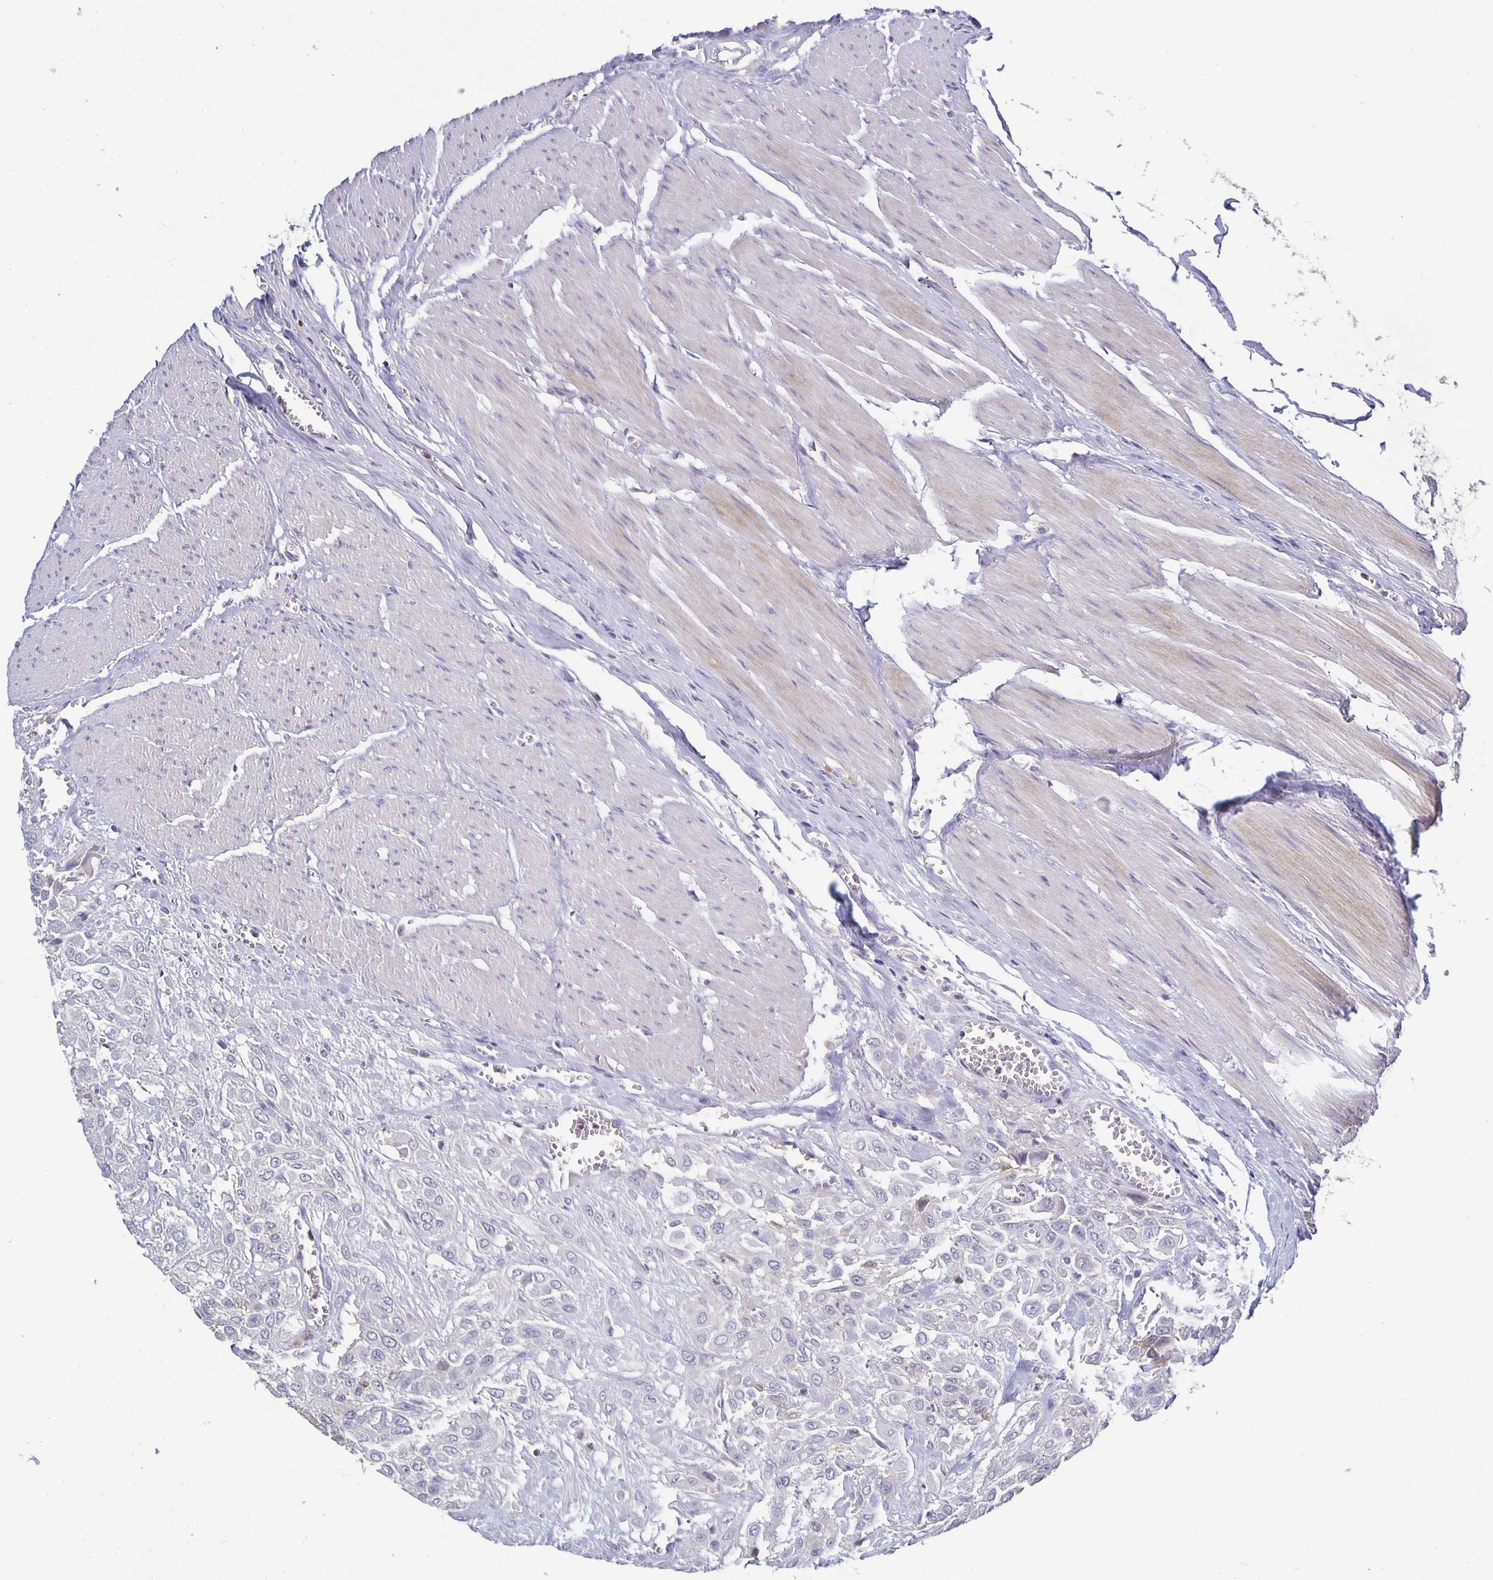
{"staining": {"intensity": "negative", "quantity": "none", "location": "none"}, "tissue": "urothelial cancer", "cell_type": "Tumor cells", "image_type": "cancer", "snomed": [{"axis": "morphology", "description": "Urothelial carcinoma, High grade"}, {"axis": "topography", "description": "Urinary bladder"}], "caption": "IHC histopathology image of neoplastic tissue: human urothelial cancer stained with DAB (3,3'-diaminobenzidine) reveals no significant protein staining in tumor cells.", "gene": "GDF15", "patient": {"sex": "male", "age": 57}}